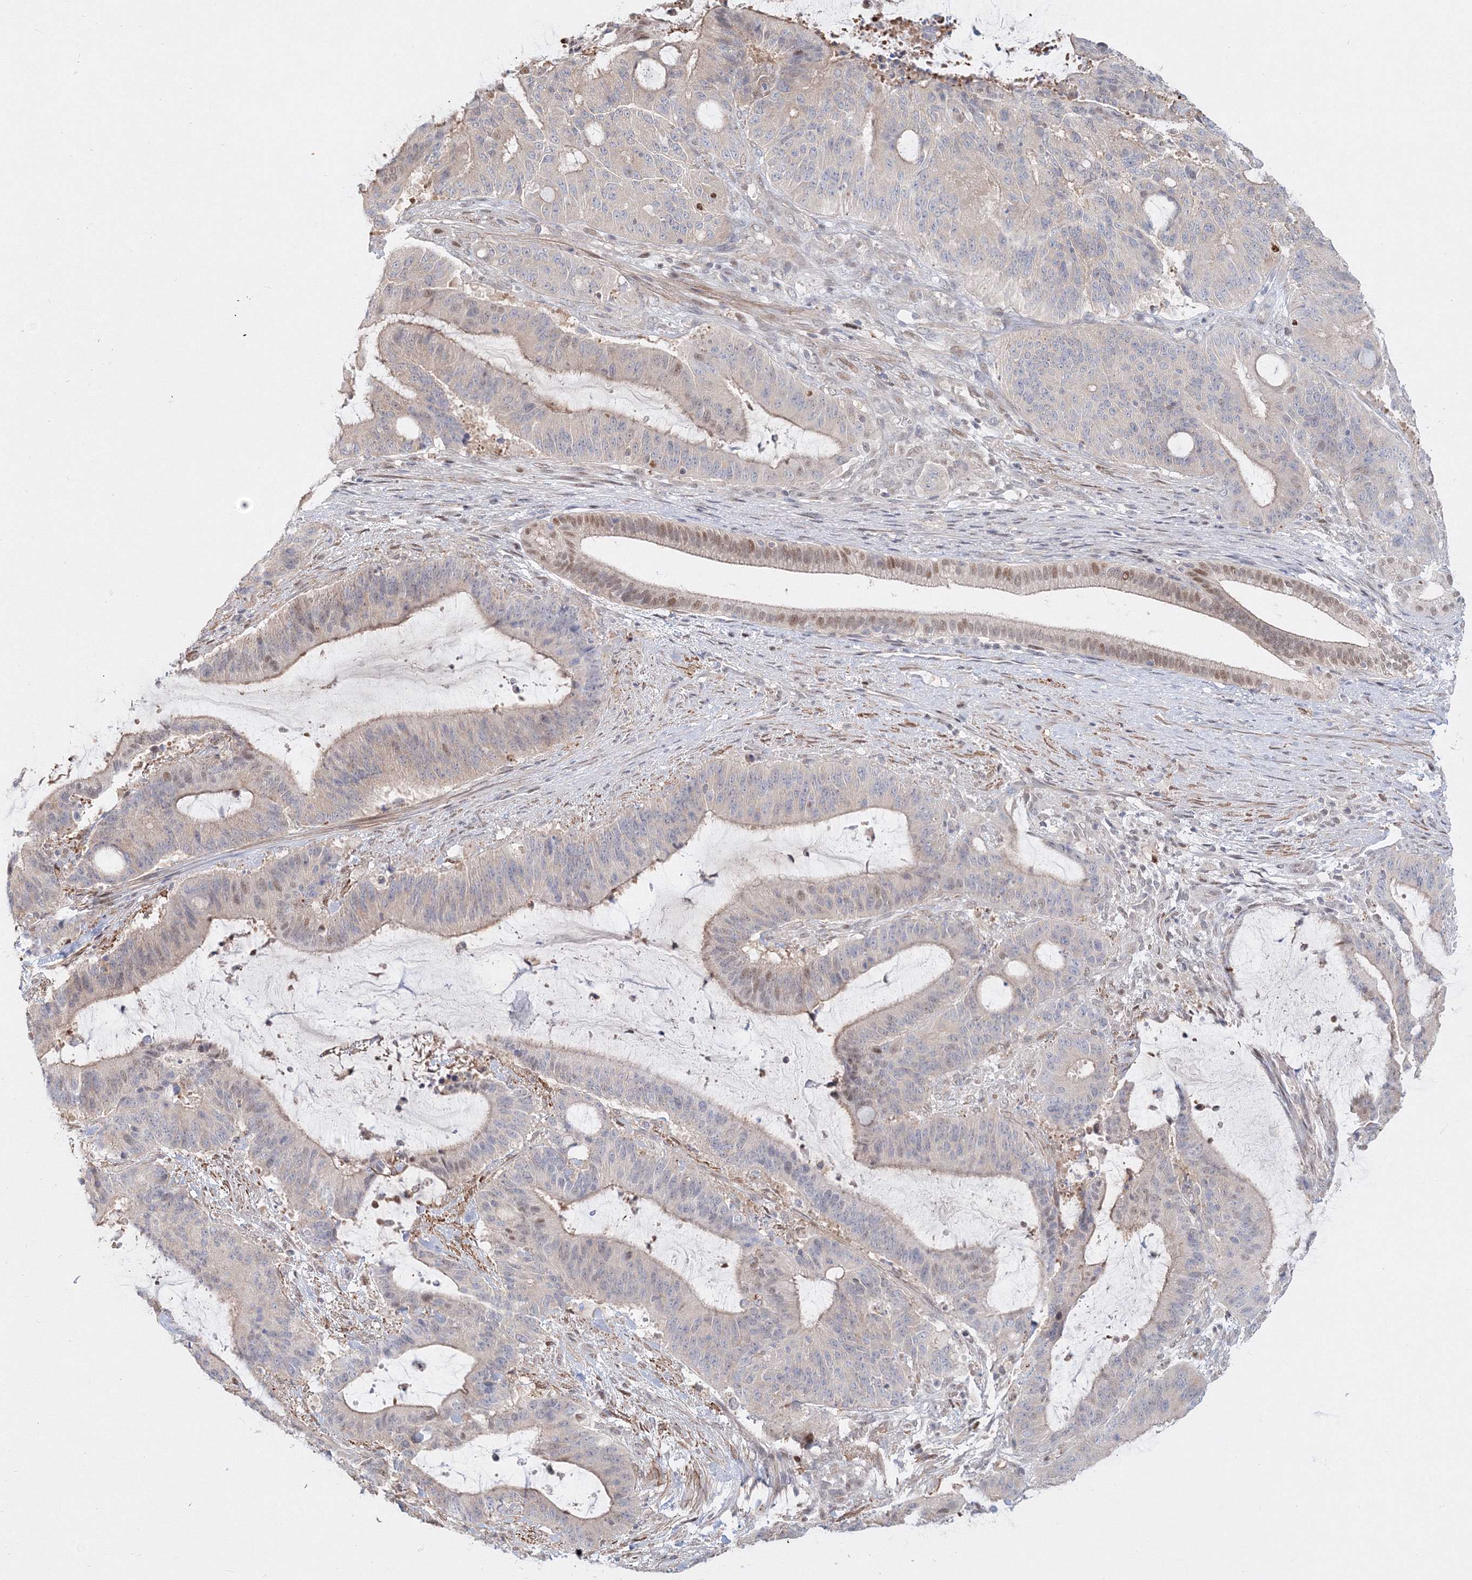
{"staining": {"intensity": "moderate", "quantity": "<25%", "location": "nuclear"}, "tissue": "liver cancer", "cell_type": "Tumor cells", "image_type": "cancer", "snomed": [{"axis": "morphology", "description": "Normal tissue, NOS"}, {"axis": "morphology", "description": "Cholangiocarcinoma"}, {"axis": "topography", "description": "Liver"}, {"axis": "topography", "description": "Peripheral nerve tissue"}], "caption": "An immunohistochemistry (IHC) micrograph of tumor tissue is shown. Protein staining in brown shows moderate nuclear positivity in liver cancer (cholangiocarcinoma) within tumor cells.", "gene": "ARHGAP21", "patient": {"sex": "female", "age": 73}}